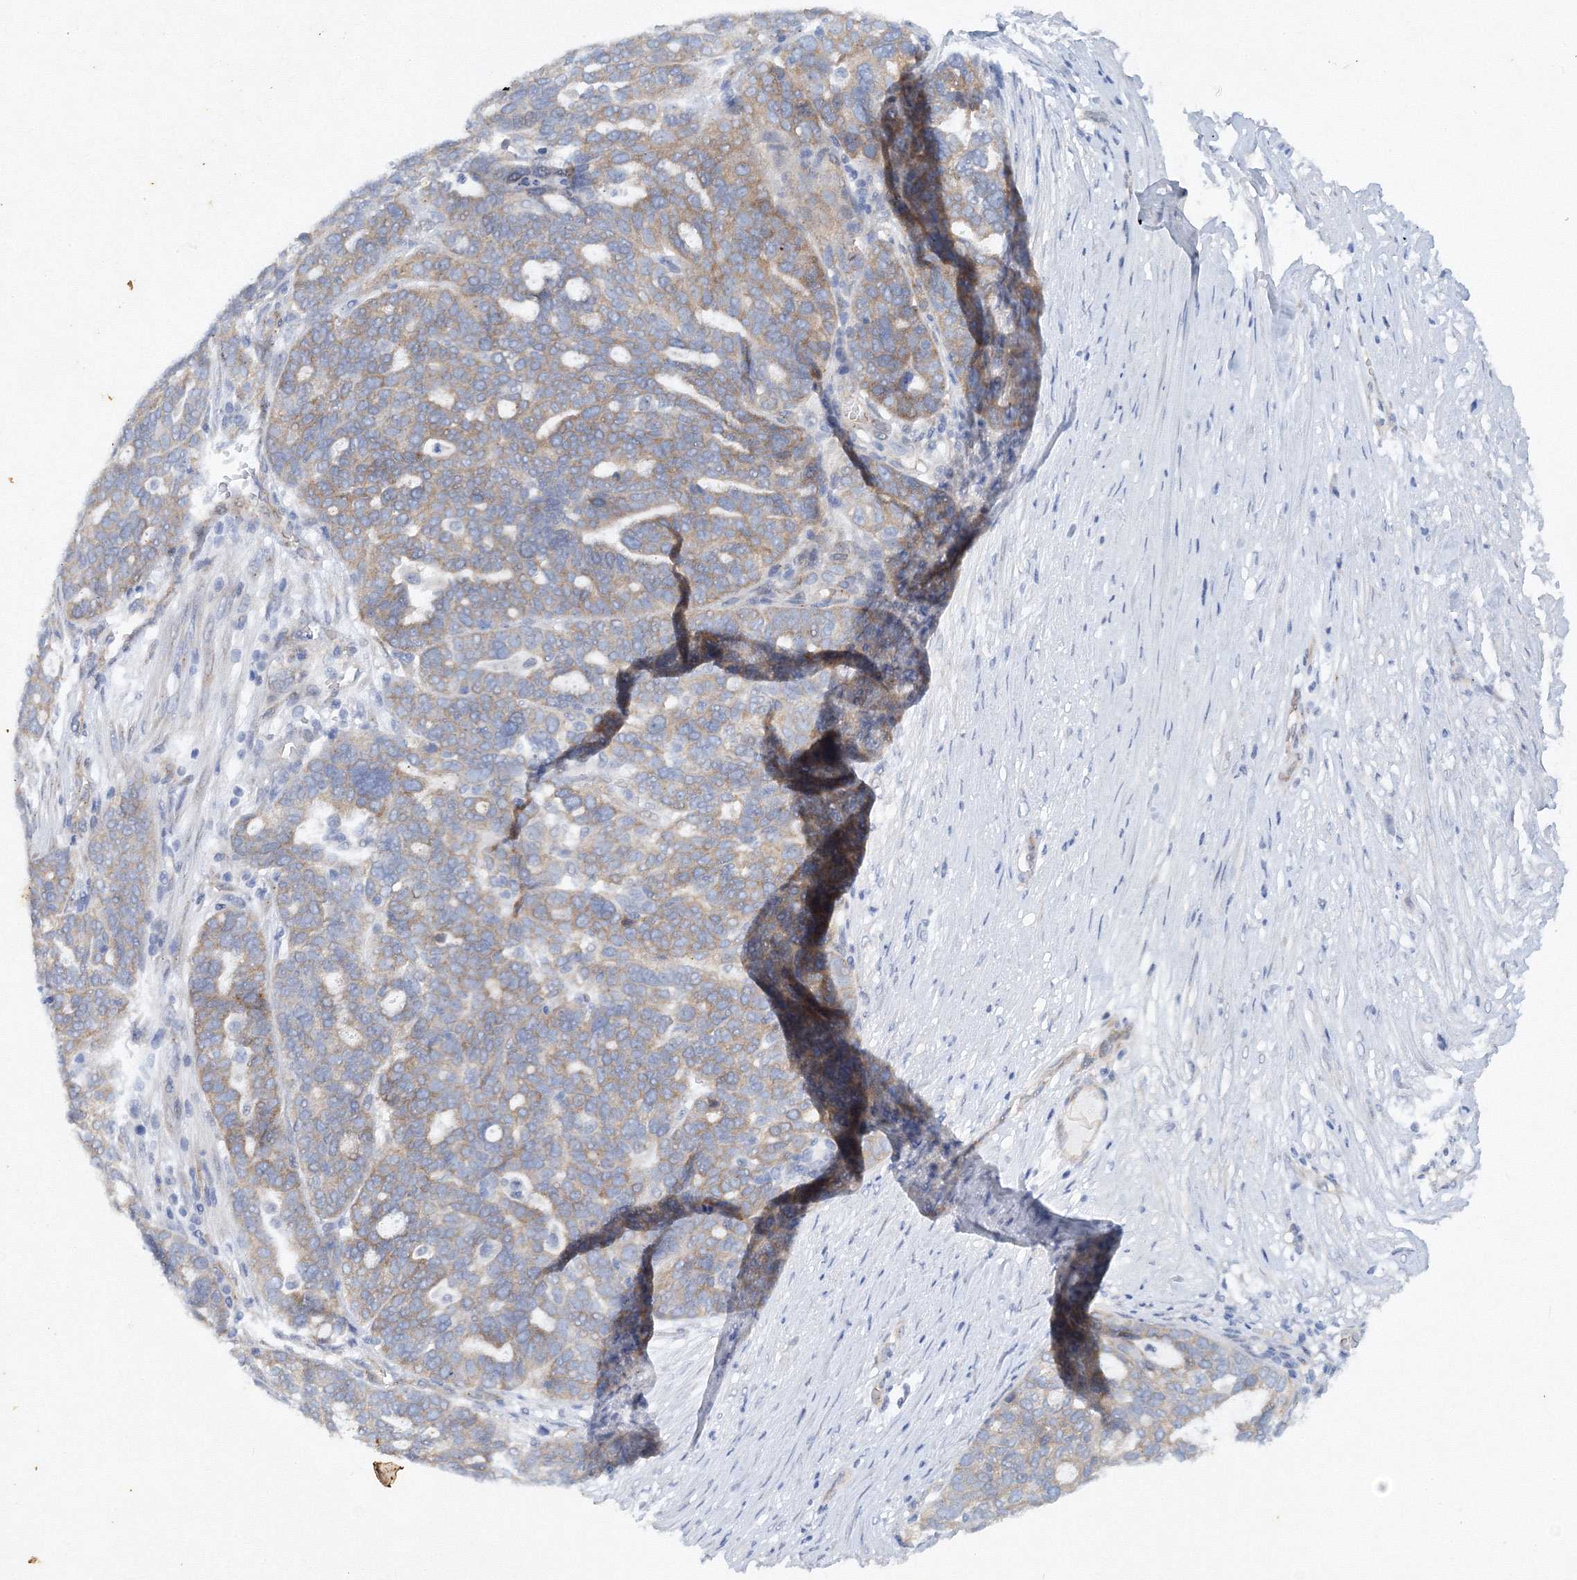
{"staining": {"intensity": "moderate", "quantity": "25%-75%", "location": "cytoplasmic/membranous"}, "tissue": "ovarian cancer", "cell_type": "Tumor cells", "image_type": "cancer", "snomed": [{"axis": "morphology", "description": "Cystadenocarcinoma, serous, NOS"}, {"axis": "topography", "description": "Ovary"}], "caption": "Serous cystadenocarcinoma (ovarian) stained for a protein displays moderate cytoplasmic/membranous positivity in tumor cells.", "gene": "TANC1", "patient": {"sex": "female", "age": 59}}